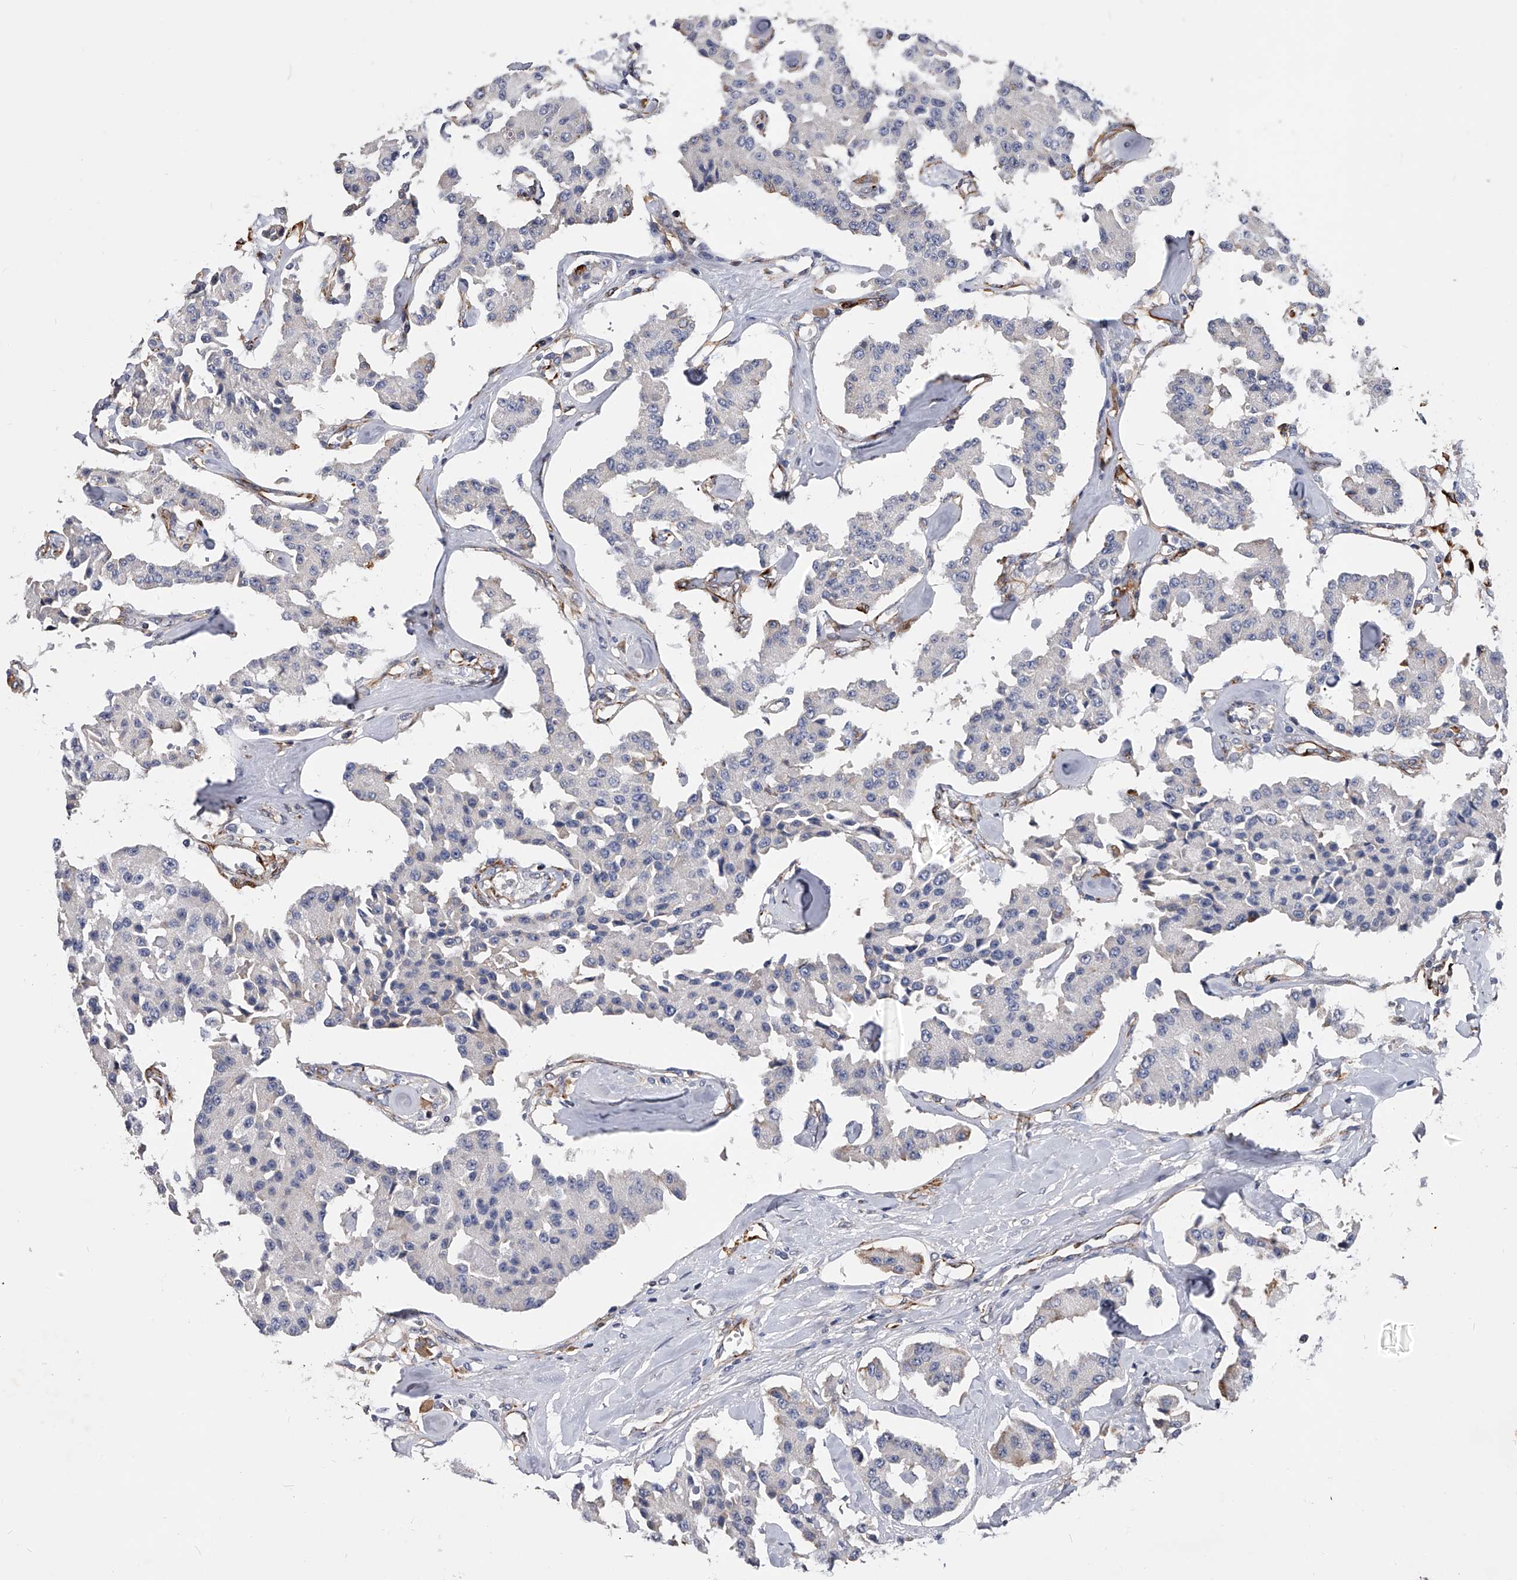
{"staining": {"intensity": "negative", "quantity": "none", "location": "none"}, "tissue": "carcinoid", "cell_type": "Tumor cells", "image_type": "cancer", "snomed": [{"axis": "morphology", "description": "Carcinoid, malignant, NOS"}, {"axis": "topography", "description": "Pancreas"}], "caption": "An immunohistochemistry image of carcinoid is shown. There is no staining in tumor cells of carcinoid.", "gene": "EFCAB7", "patient": {"sex": "male", "age": 41}}